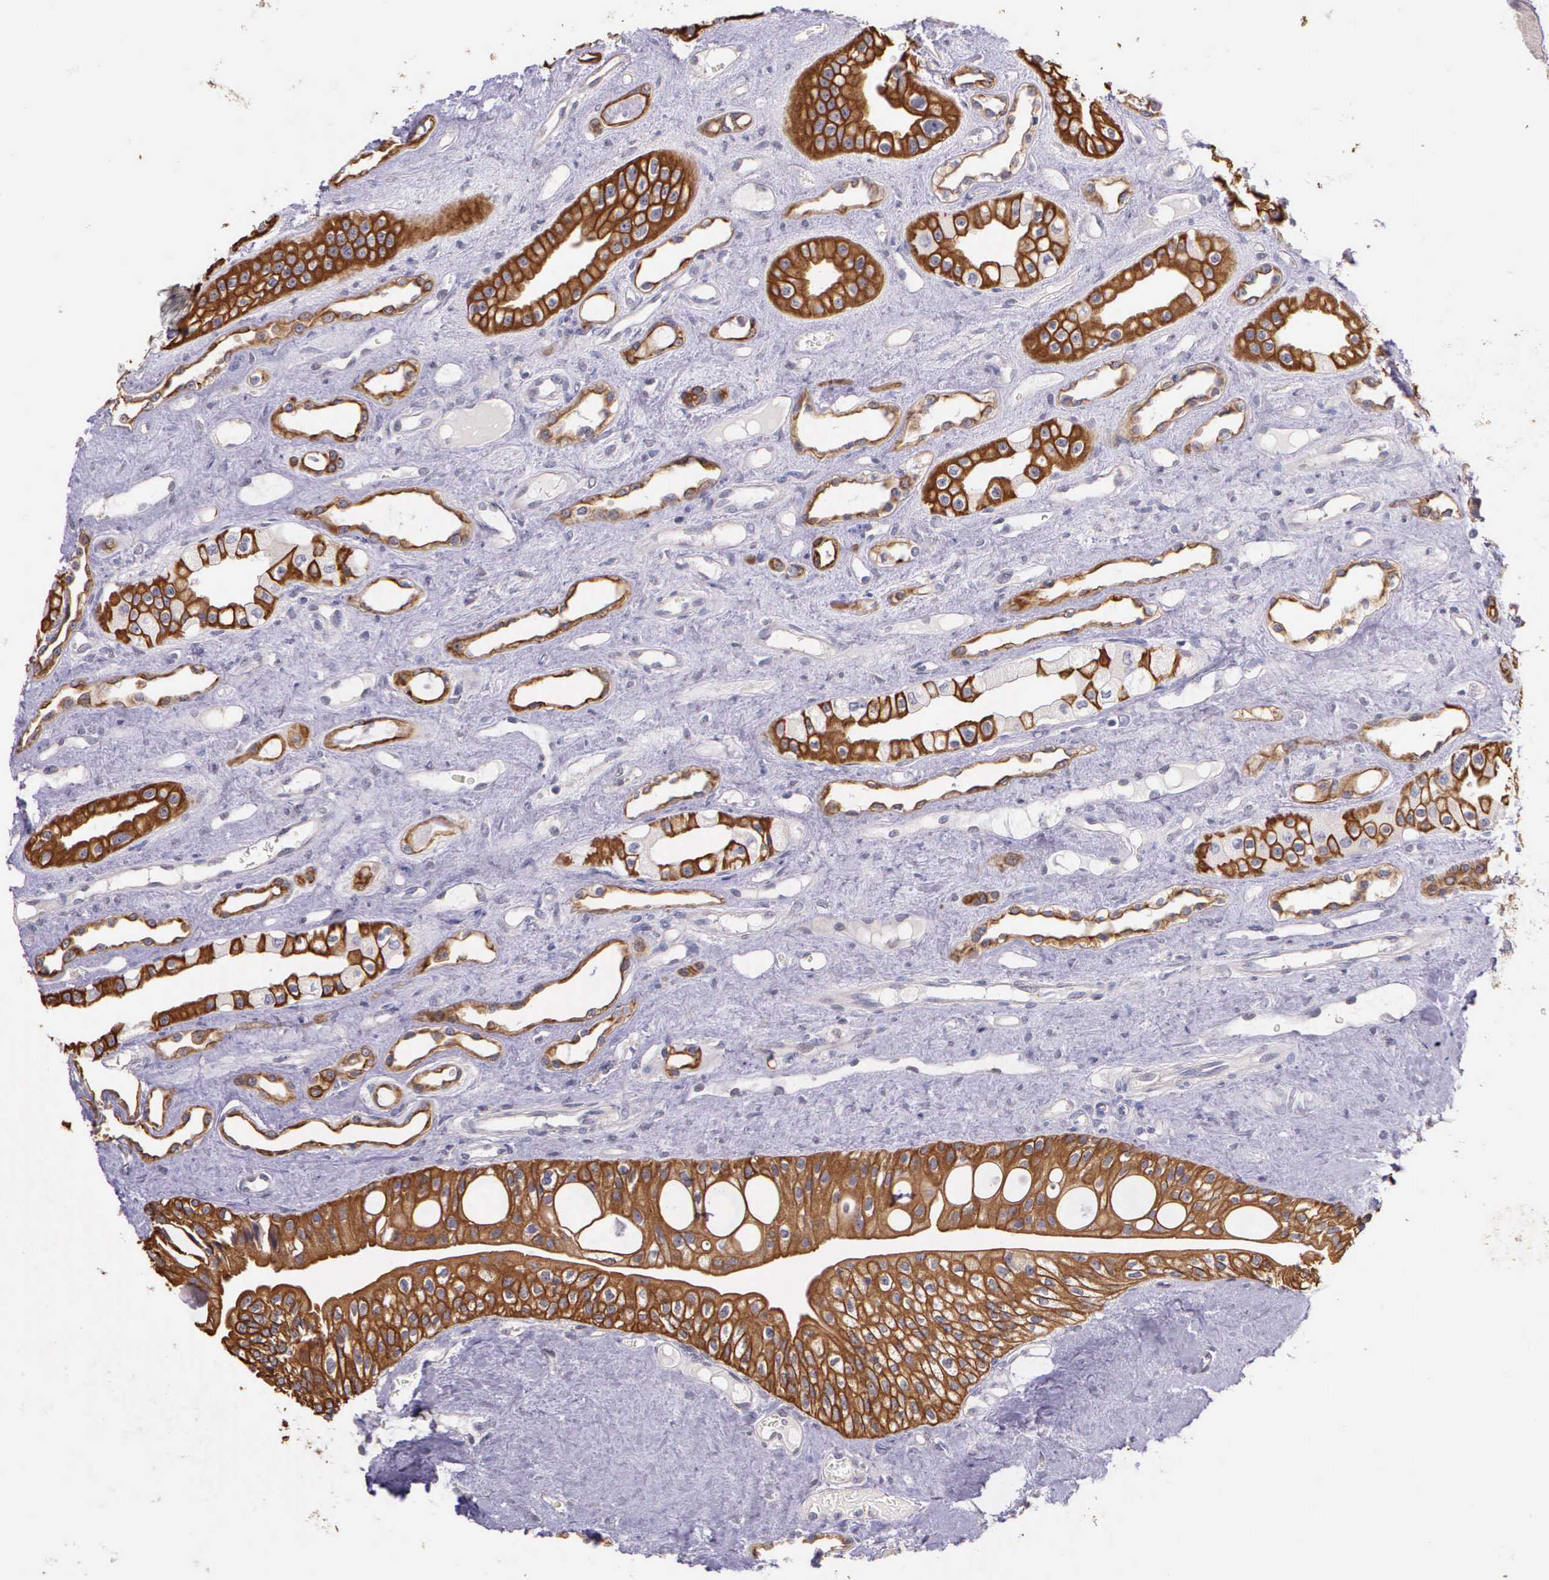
{"staining": {"intensity": "moderate", "quantity": ">75%", "location": "cytoplasmic/membranous"}, "tissue": "urinary bladder", "cell_type": "Urothelial cells", "image_type": "normal", "snomed": [{"axis": "morphology", "description": "Normal tissue, NOS"}, {"axis": "topography", "description": "Kidney"}, {"axis": "topography", "description": "Urinary bladder"}], "caption": "Protein analysis of unremarkable urinary bladder demonstrates moderate cytoplasmic/membranous expression in approximately >75% of urothelial cells.", "gene": "IGBP1P2", "patient": {"sex": "male", "age": 67}}